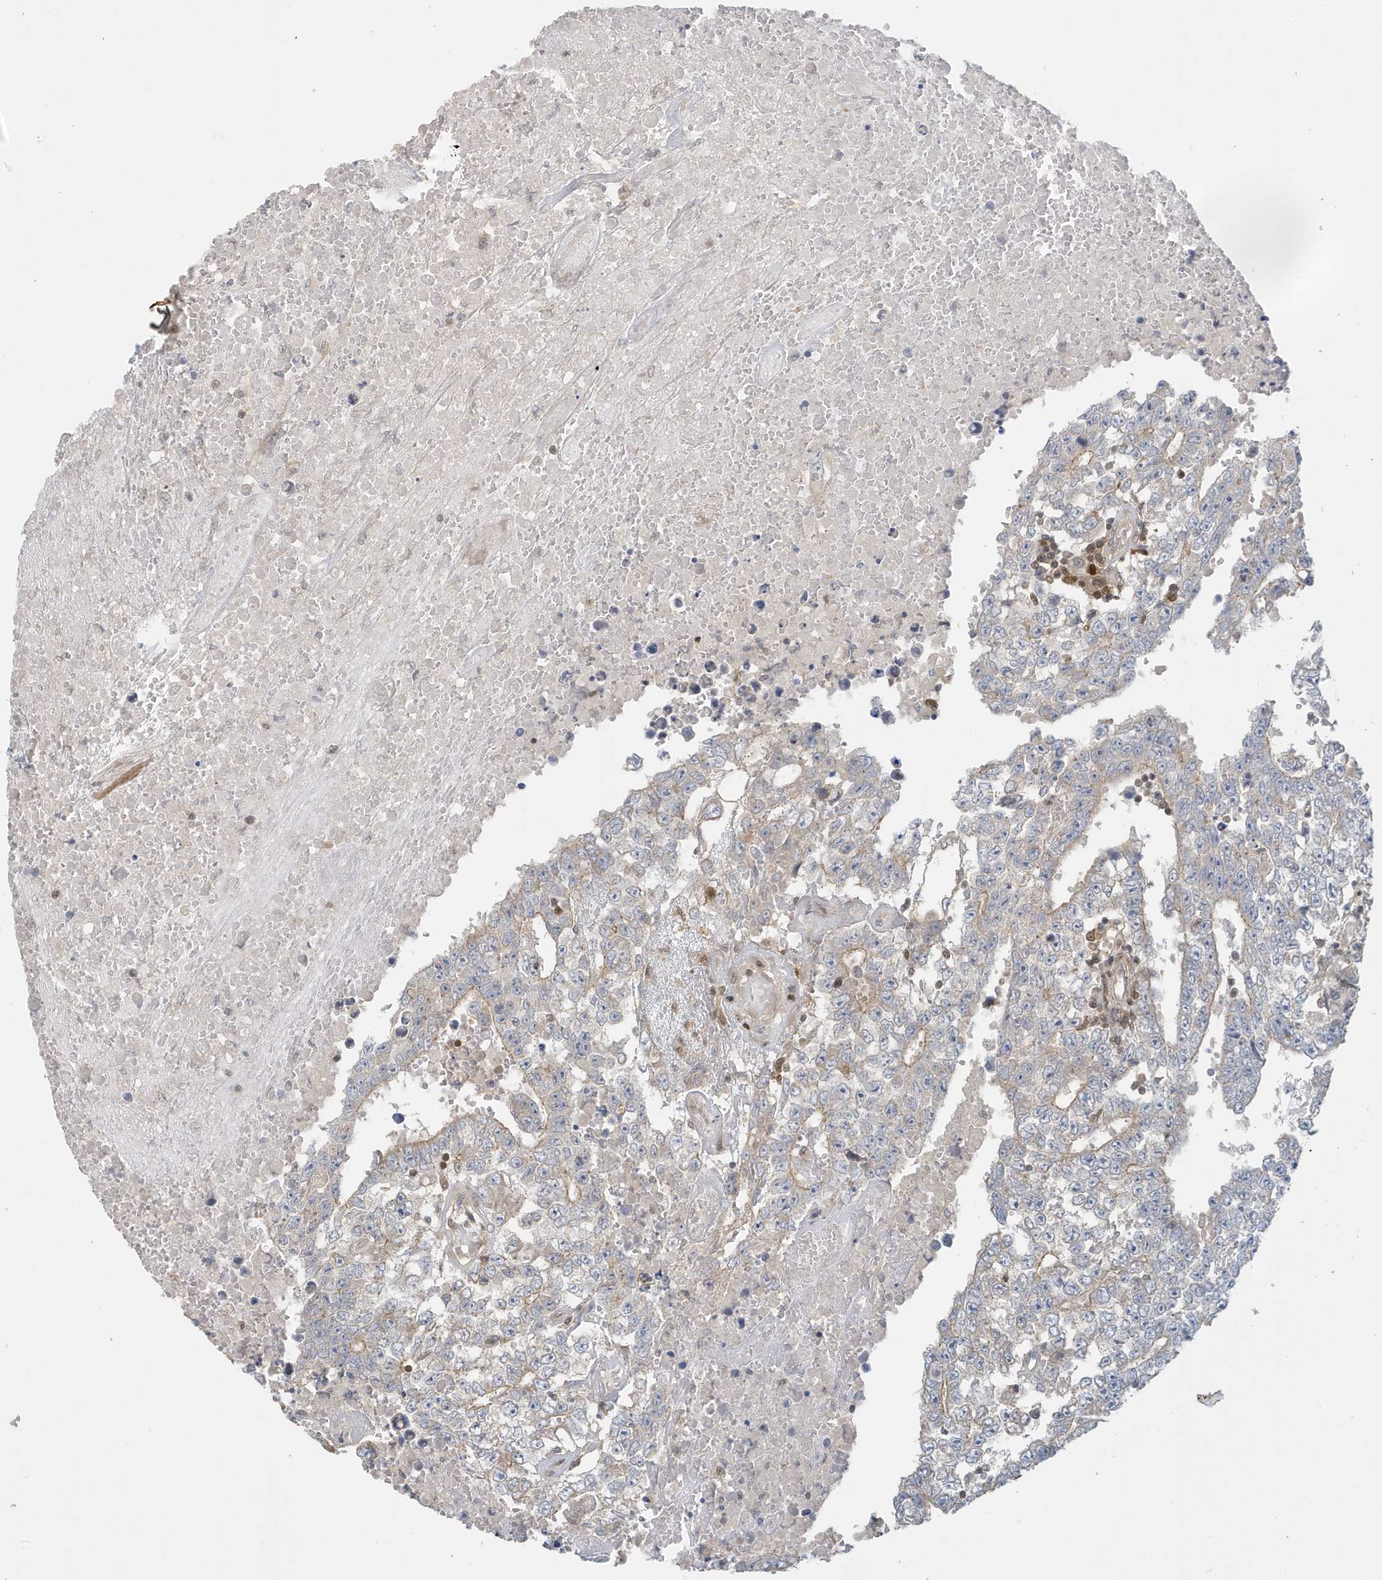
{"staining": {"intensity": "negative", "quantity": "none", "location": "none"}, "tissue": "testis cancer", "cell_type": "Tumor cells", "image_type": "cancer", "snomed": [{"axis": "morphology", "description": "Carcinoma, Embryonal, NOS"}, {"axis": "topography", "description": "Testis"}], "caption": "This is a micrograph of immunohistochemistry (IHC) staining of testis cancer, which shows no positivity in tumor cells.", "gene": "NCOA7", "patient": {"sex": "male", "age": 25}}